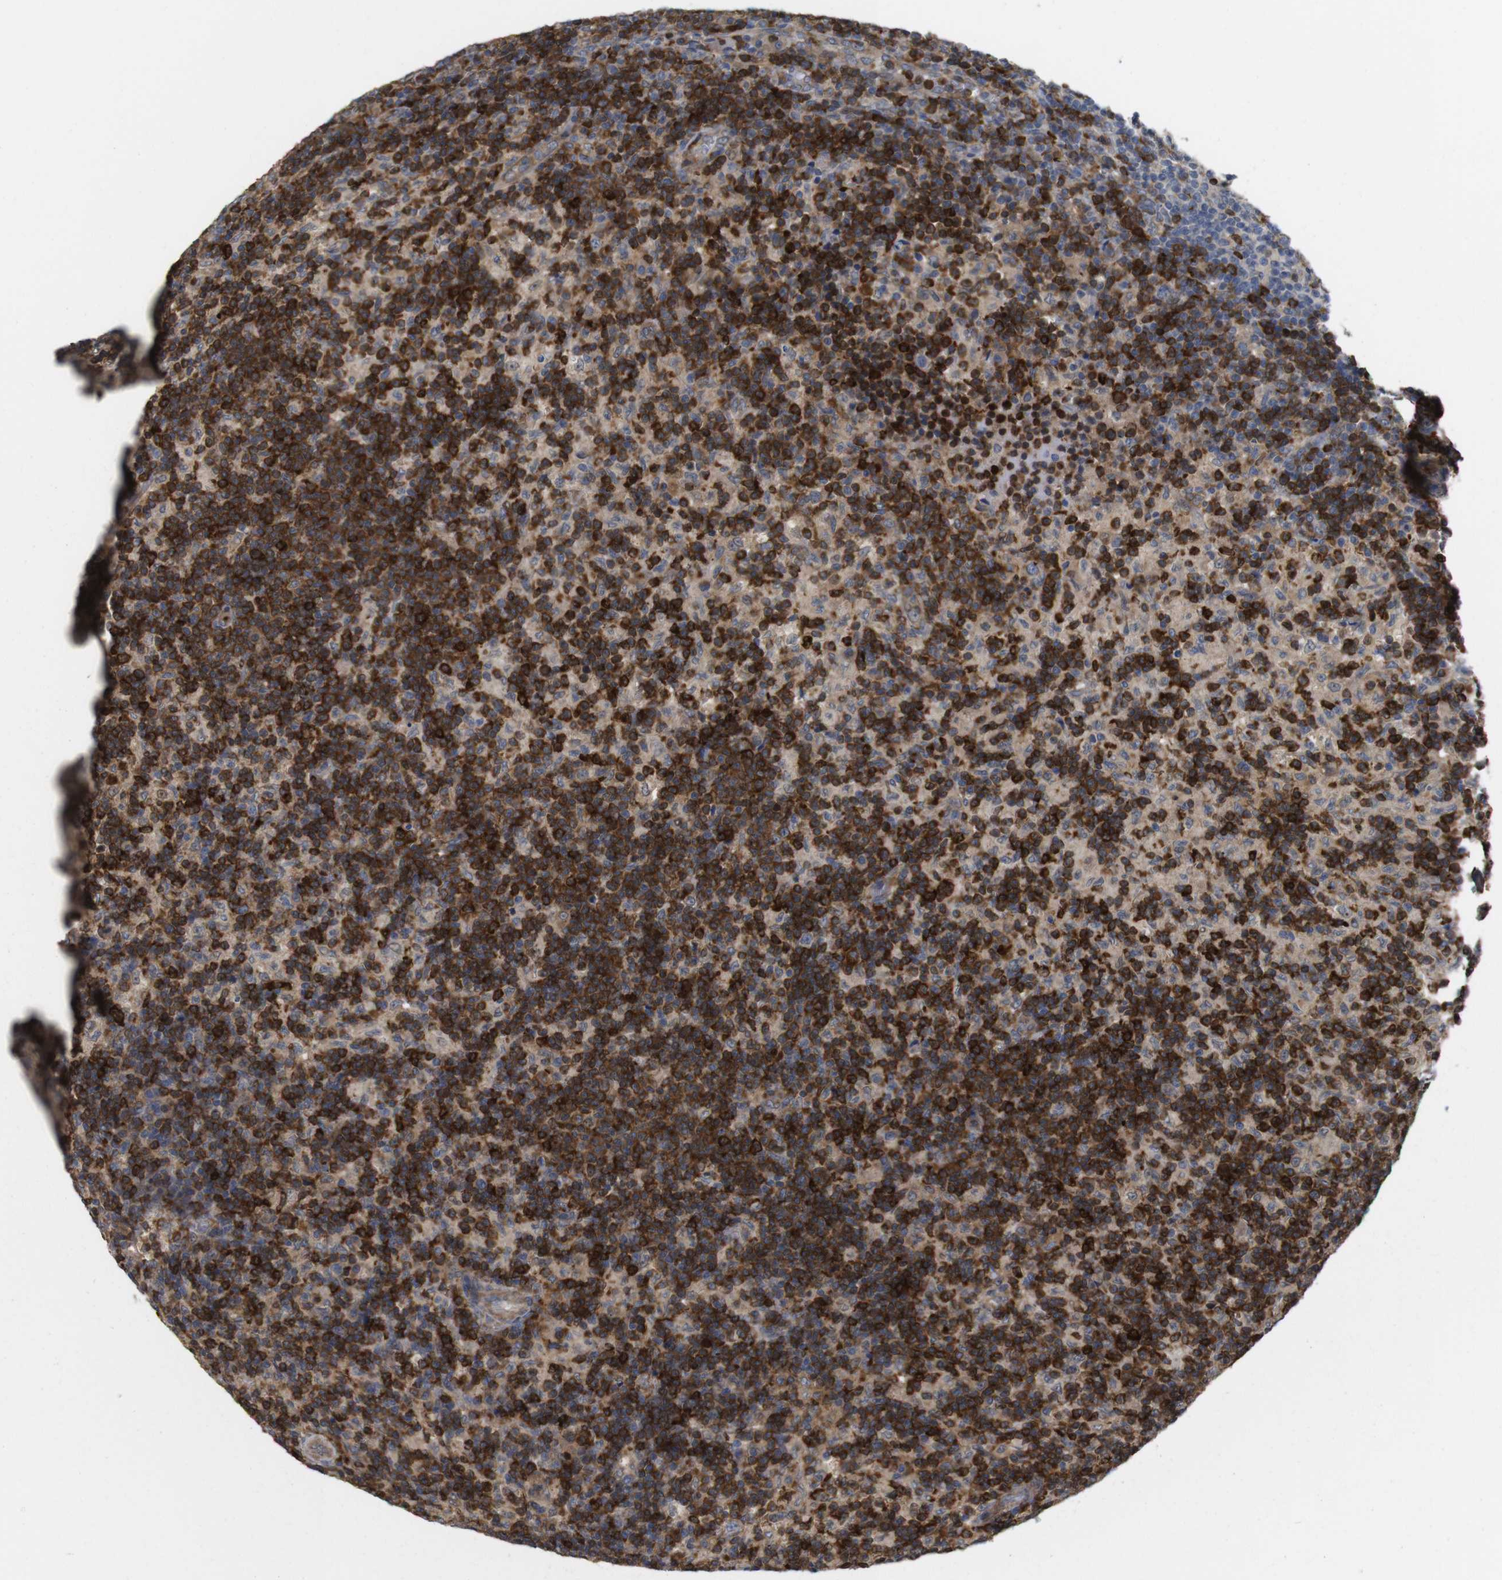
{"staining": {"intensity": "strong", "quantity": "<25%", "location": "cytoplasmic/membranous"}, "tissue": "lymph node", "cell_type": "Germinal center cells", "image_type": "normal", "snomed": [{"axis": "morphology", "description": "Normal tissue, NOS"}, {"axis": "morphology", "description": "Inflammation, NOS"}, {"axis": "topography", "description": "Lymph node"}], "caption": "This image shows IHC staining of normal human lymph node, with medium strong cytoplasmic/membranous expression in approximately <25% of germinal center cells.", "gene": "TIAM1", "patient": {"sex": "male", "age": 55}}